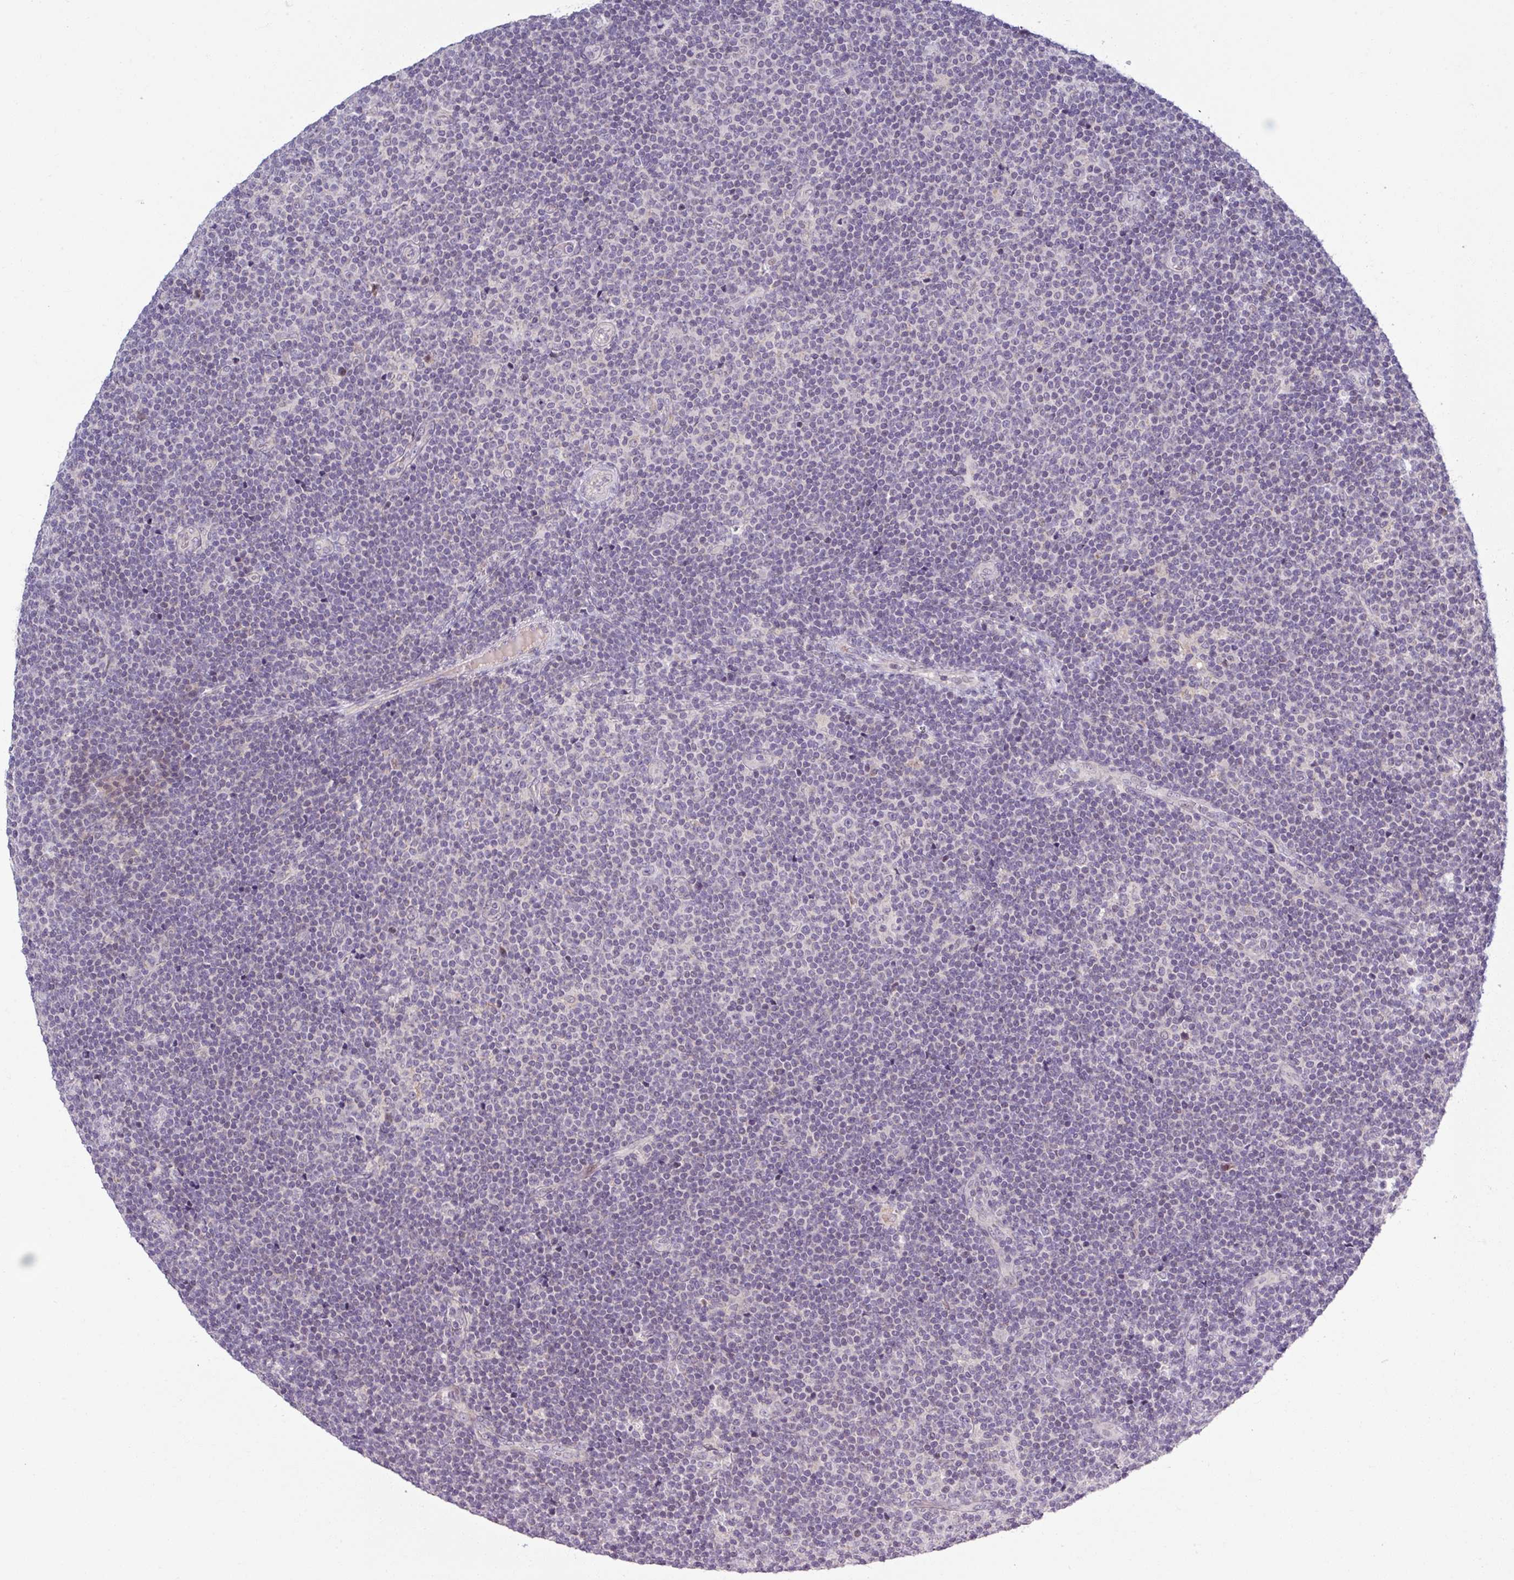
{"staining": {"intensity": "negative", "quantity": "none", "location": "none"}, "tissue": "lymphoma", "cell_type": "Tumor cells", "image_type": "cancer", "snomed": [{"axis": "morphology", "description": "Malignant lymphoma, non-Hodgkin's type, Low grade"}, {"axis": "topography", "description": "Lymph node"}], "caption": "This is an IHC image of human lymphoma. There is no positivity in tumor cells.", "gene": "OGFOD3", "patient": {"sex": "male", "age": 48}}